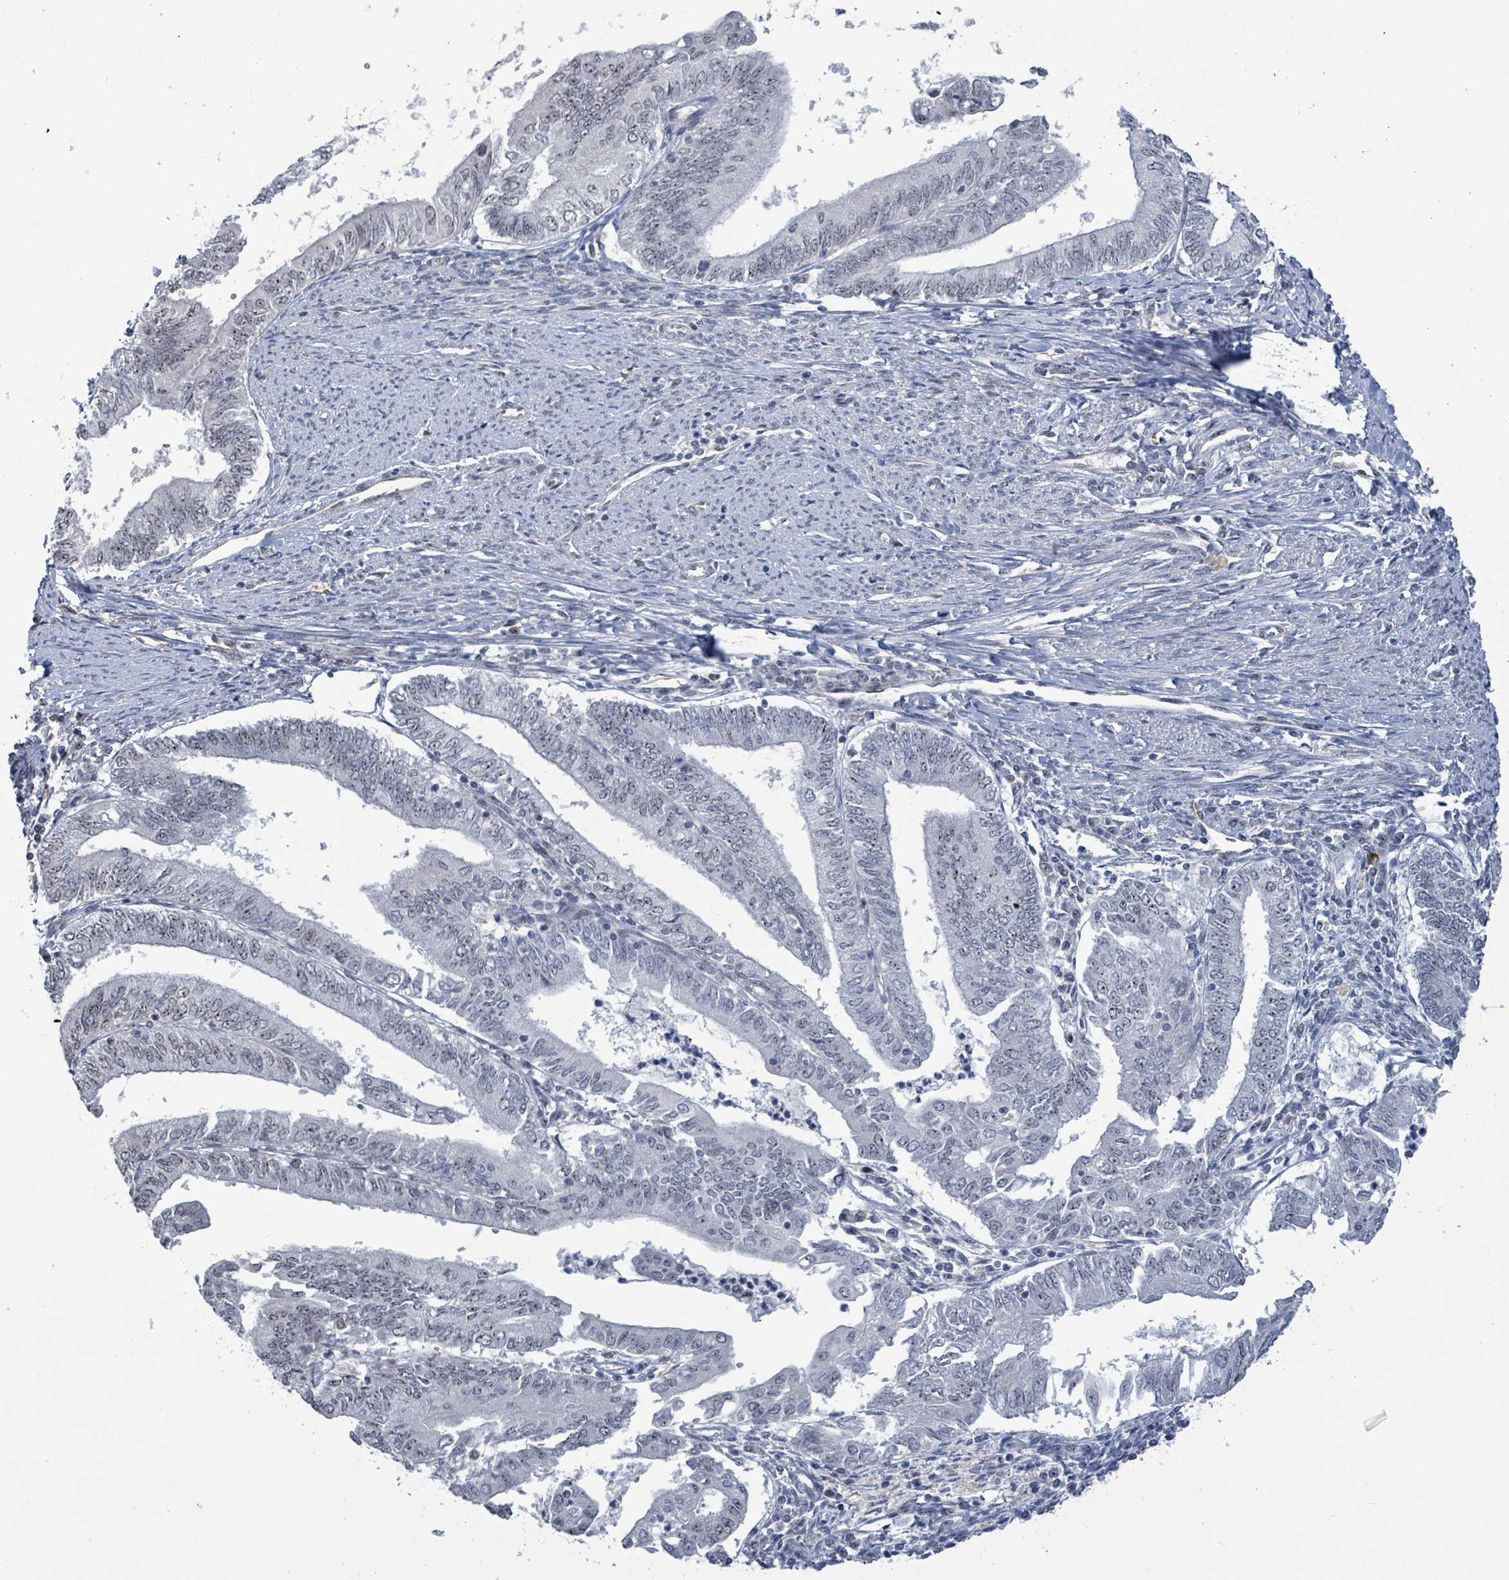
{"staining": {"intensity": "weak", "quantity": "<25%", "location": "nuclear"}, "tissue": "endometrial cancer", "cell_type": "Tumor cells", "image_type": "cancer", "snomed": [{"axis": "morphology", "description": "Adenocarcinoma, NOS"}, {"axis": "topography", "description": "Endometrium"}], "caption": "High magnification brightfield microscopy of endometrial adenocarcinoma stained with DAB (brown) and counterstained with hematoxylin (blue): tumor cells show no significant expression.", "gene": "RRN3", "patient": {"sex": "female", "age": 66}}